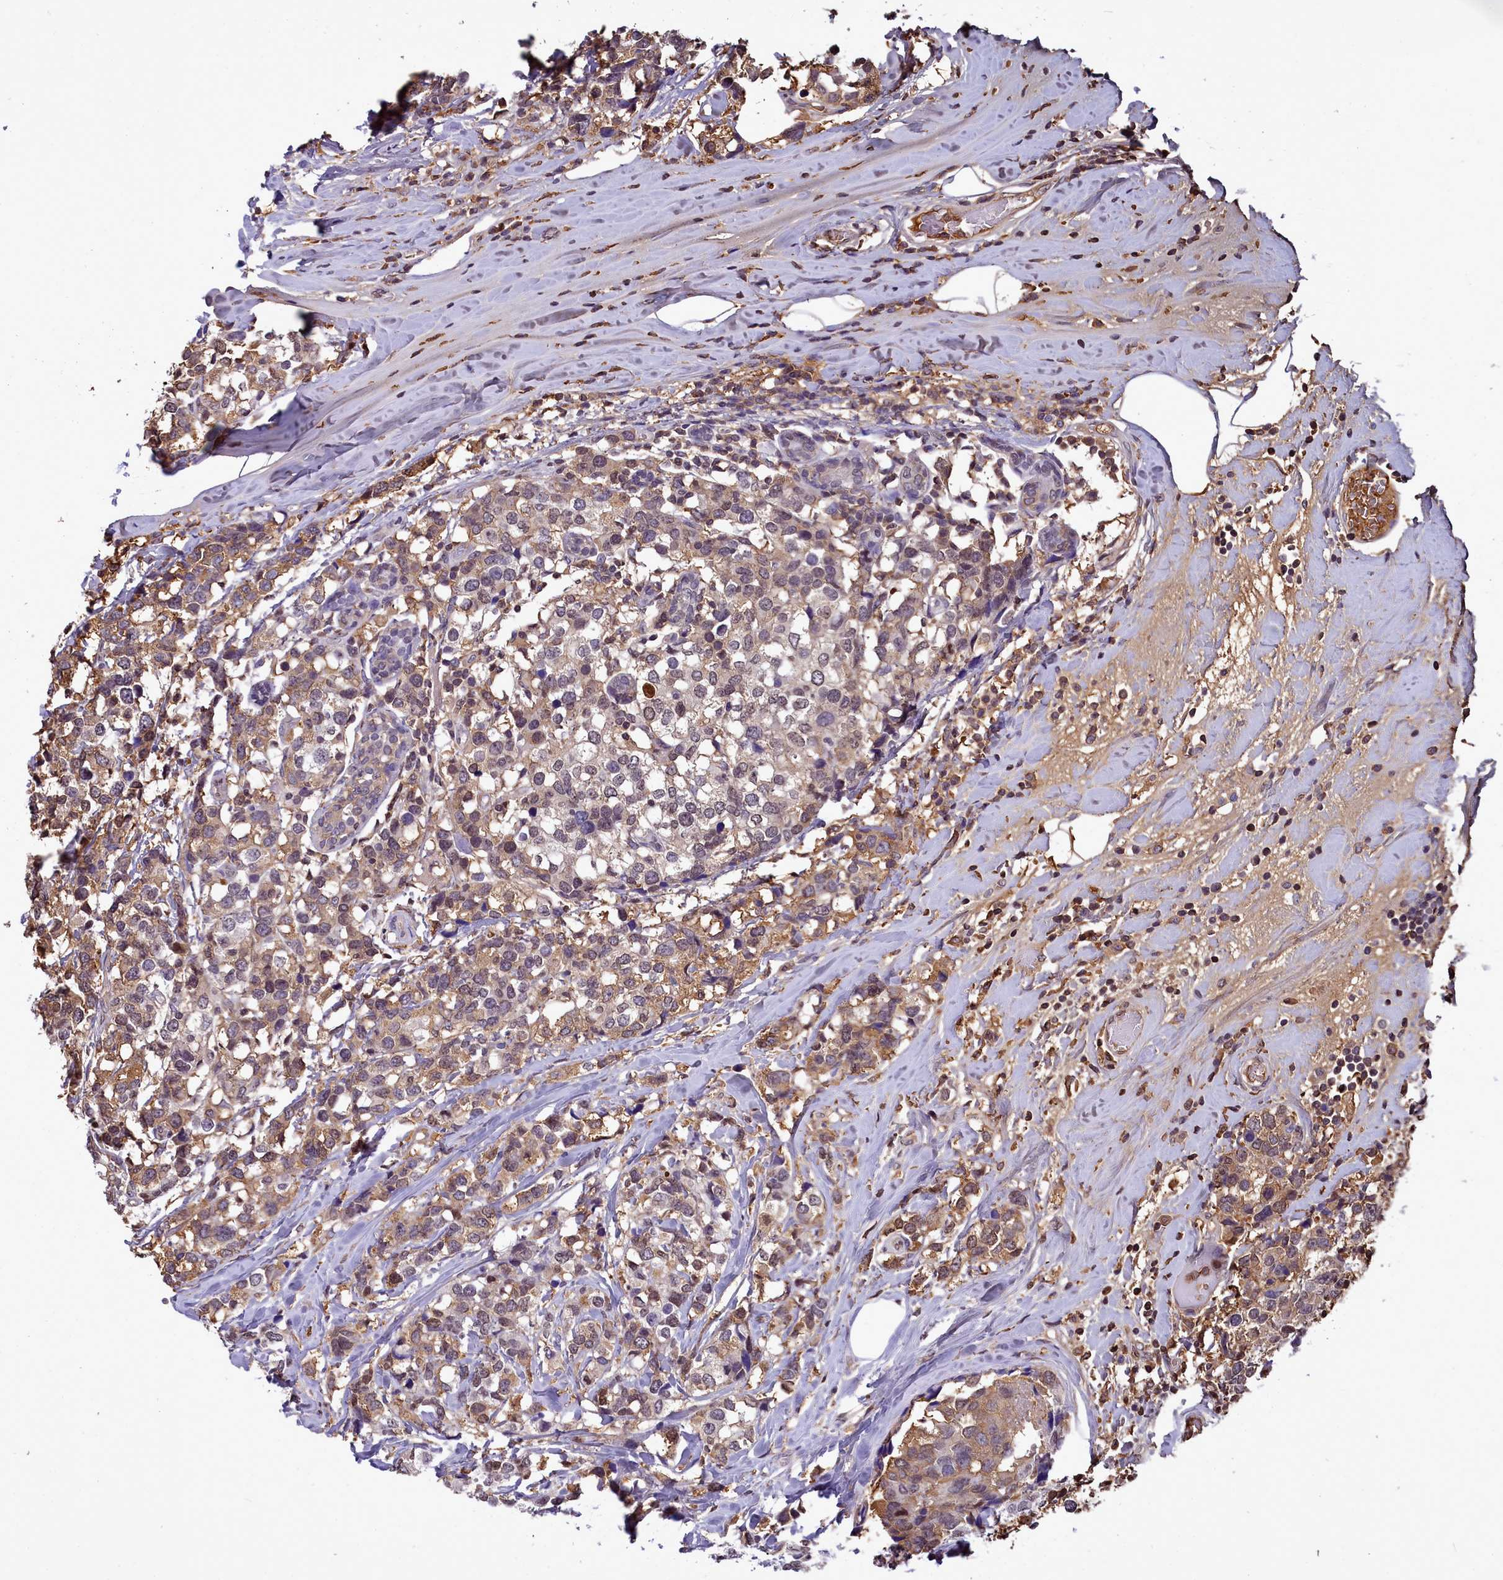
{"staining": {"intensity": "weak", "quantity": "25%-75%", "location": "cytoplasmic/membranous,nuclear"}, "tissue": "breast cancer", "cell_type": "Tumor cells", "image_type": "cancer", "snomed": [{"axis": "morphology", "description": "Lobular carcinoma"}, {"axis": "topography", "description": "Breast"}], "caption": "The image exhibits a brown stain indicating the presence of a protein in the cytoplasmic/membranous and nuclear of tumor cells in lobular carcinoma (breast).", "gene": "H1-7", "patient": {"sex": "female", "age": 59}}